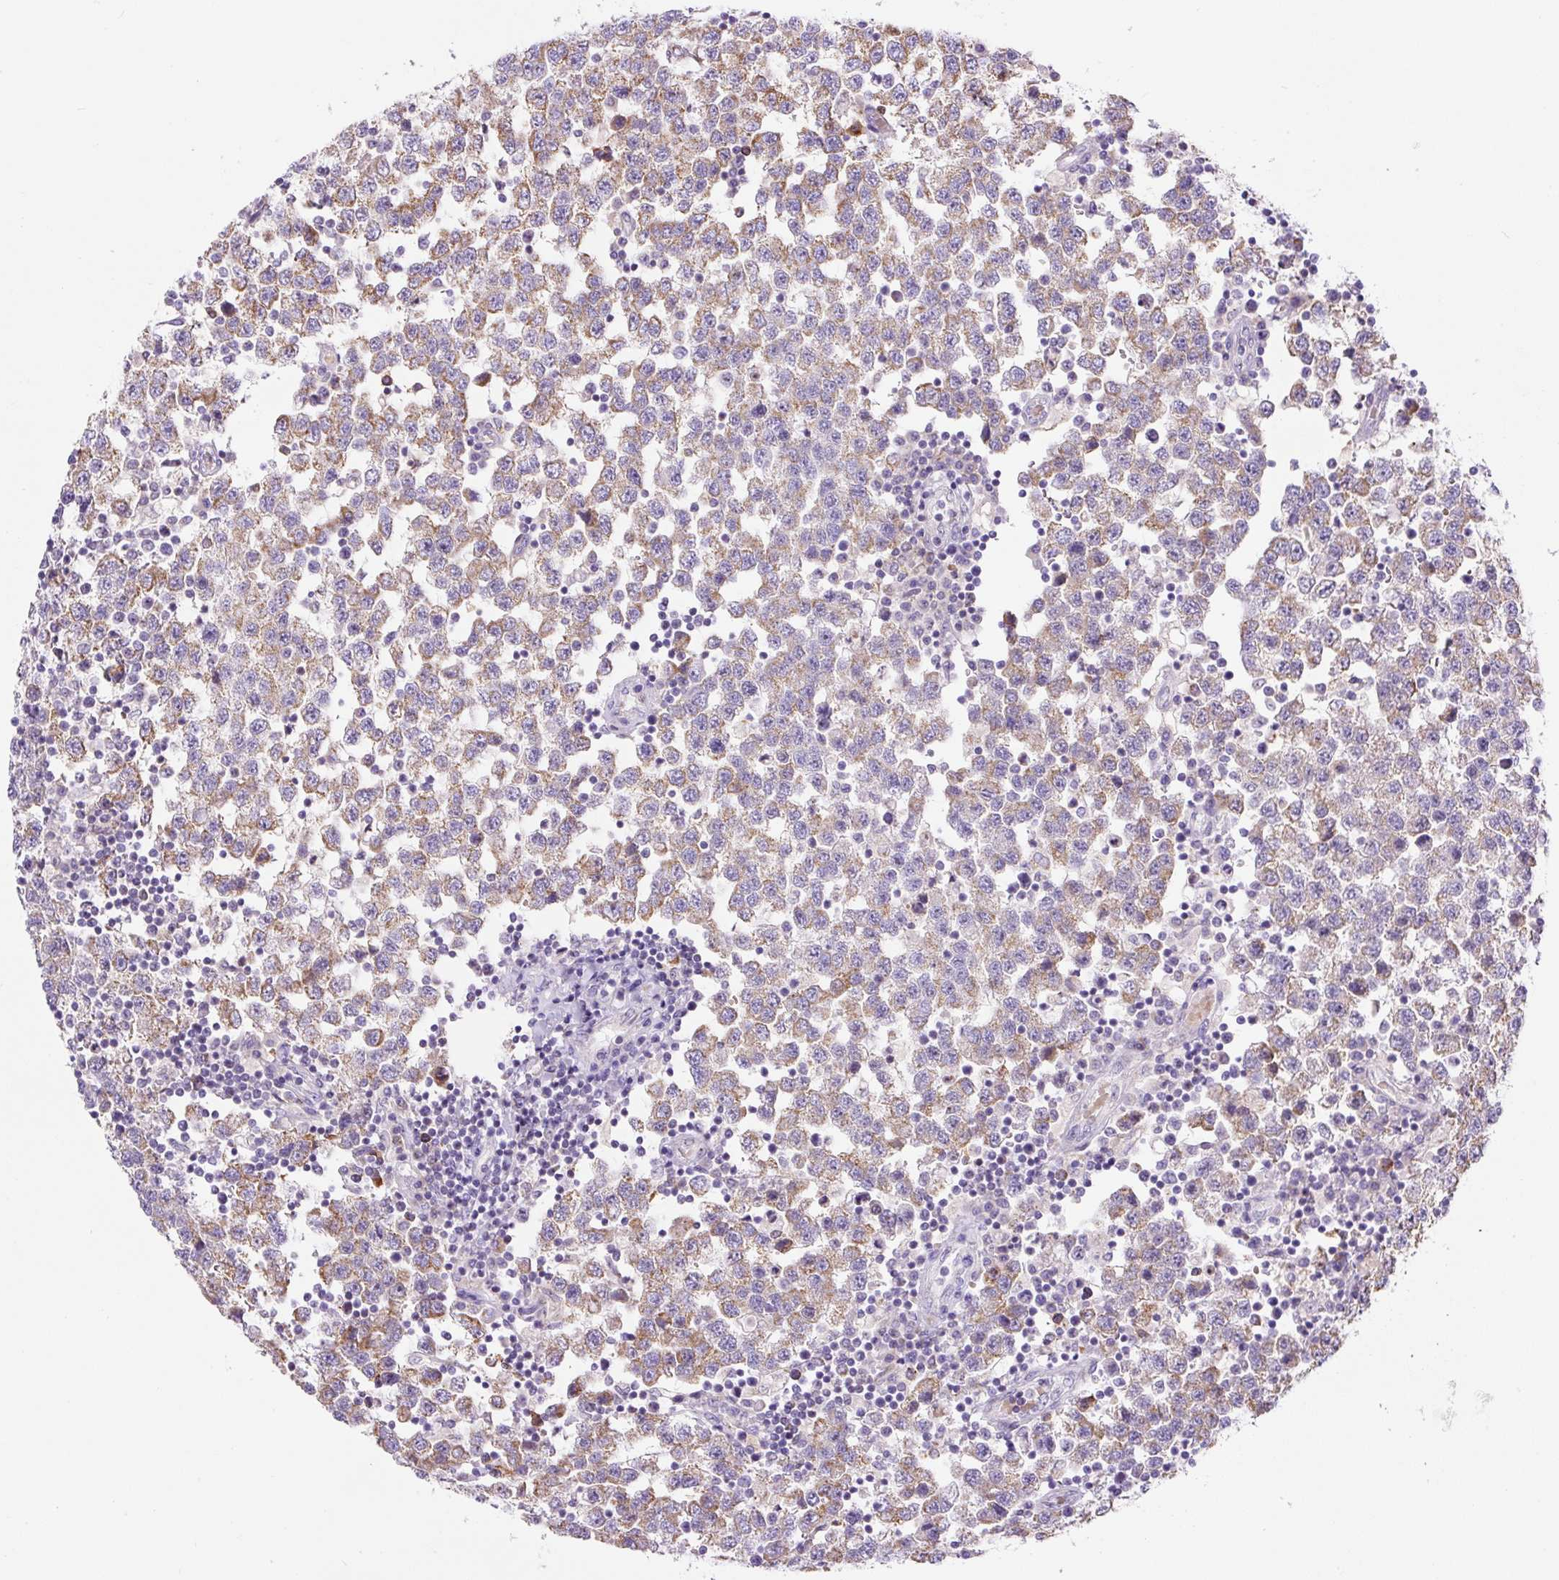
{"staining": {"intensity": "moderate", "quantity": ">75%", "location": "cytoplasmic/membranous"}, "tissue": "testis cancer", "cell_type": "Tumor cells", "image_type": "cancer", "snomed": [{"axis": "morphology", "description": "Seminoma, NOS"}, {"axis": "topography", "description": "Testis"}], "caption": "High-power microscopy captured an immunohistochemistry (IHC) histopathology image of testis seminoma, revealing moderate cytoplasmic/membranous expression in approximately >75% of tumor cells.", "gene": "ZNF596", "patient": {"sex": "male", "age": 34}}